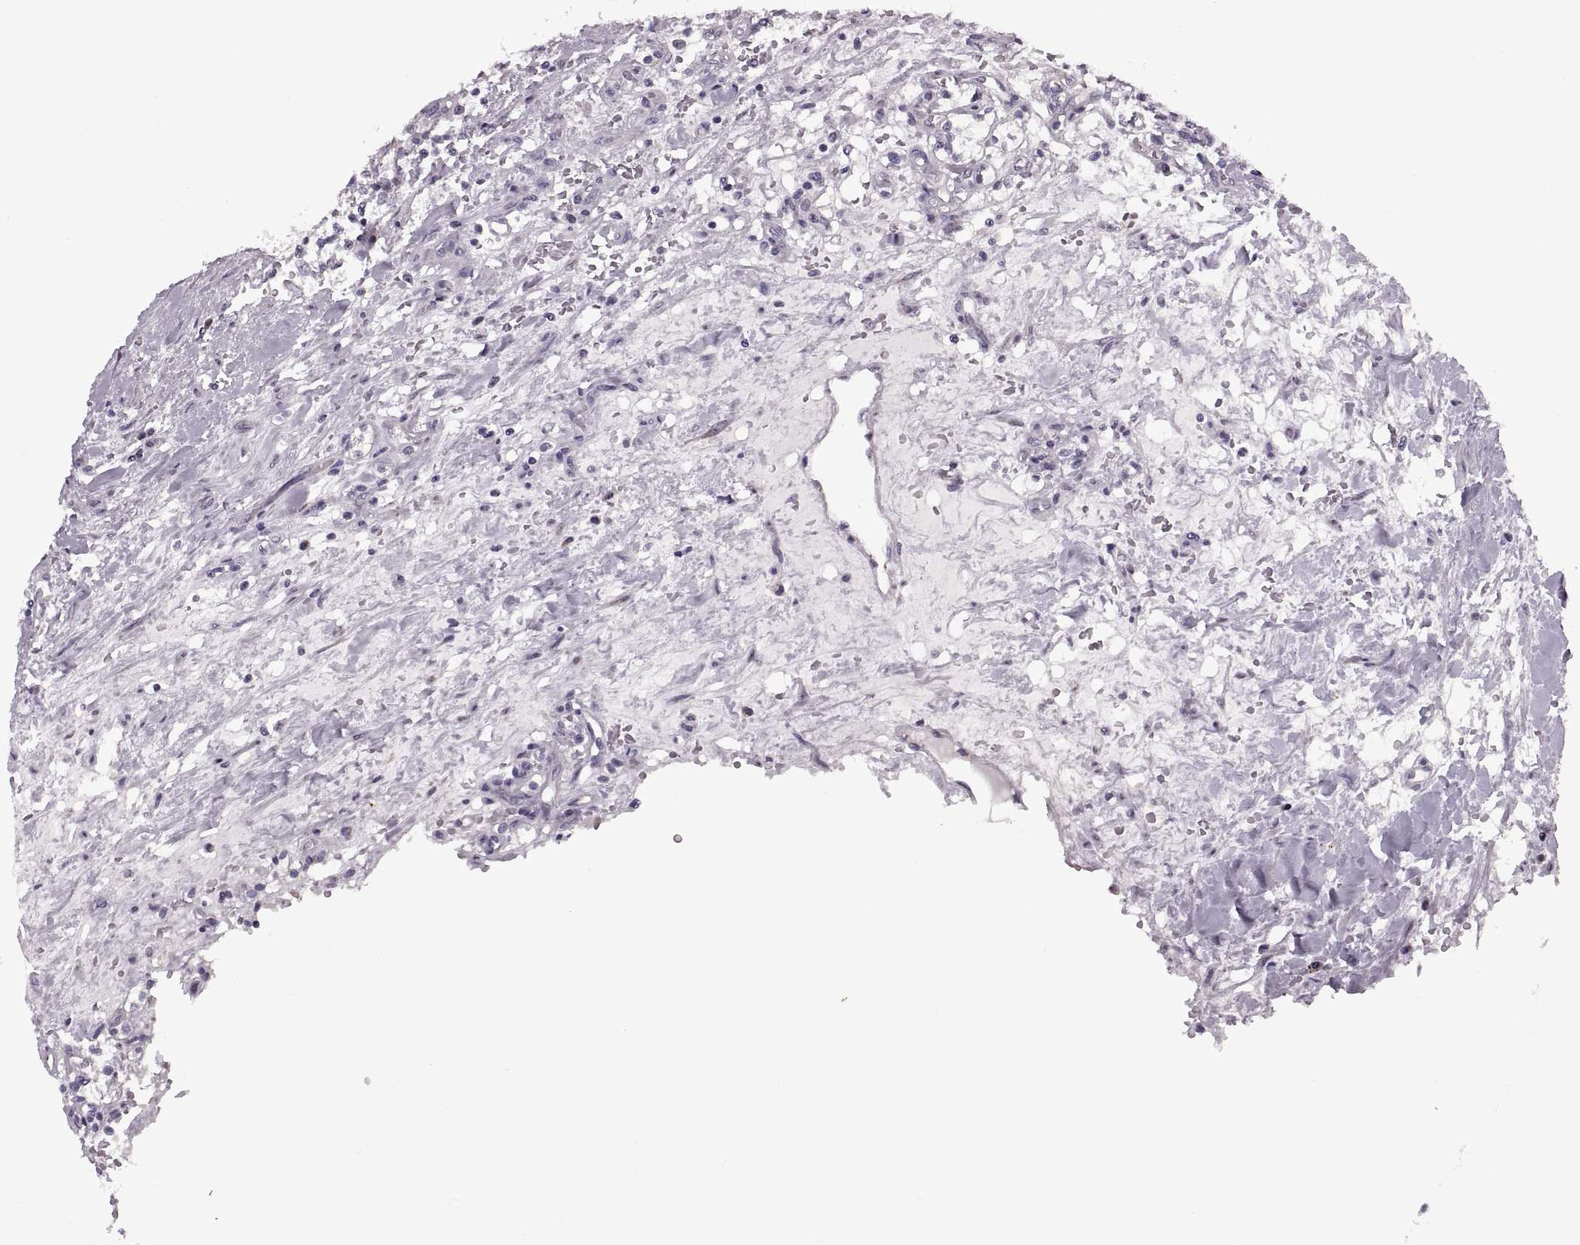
{"staining": {"intensity": "negative", "quantity": "none", "location": "none"}, "tissue": "renal cancer", "cell_type": "Tumor cells", "image_type": "cancer", "snomed": [{"axis": "morphology", "description": "Adenocarcinoma, NOS"}, {"axis": "topography", "description": "Kidney"}], "caption": "Micrograph shows no significant protein staining in tumor cells of renal cancer.", "gene": "PRSS37", "patient": {"sex": "male", "age": 36}}